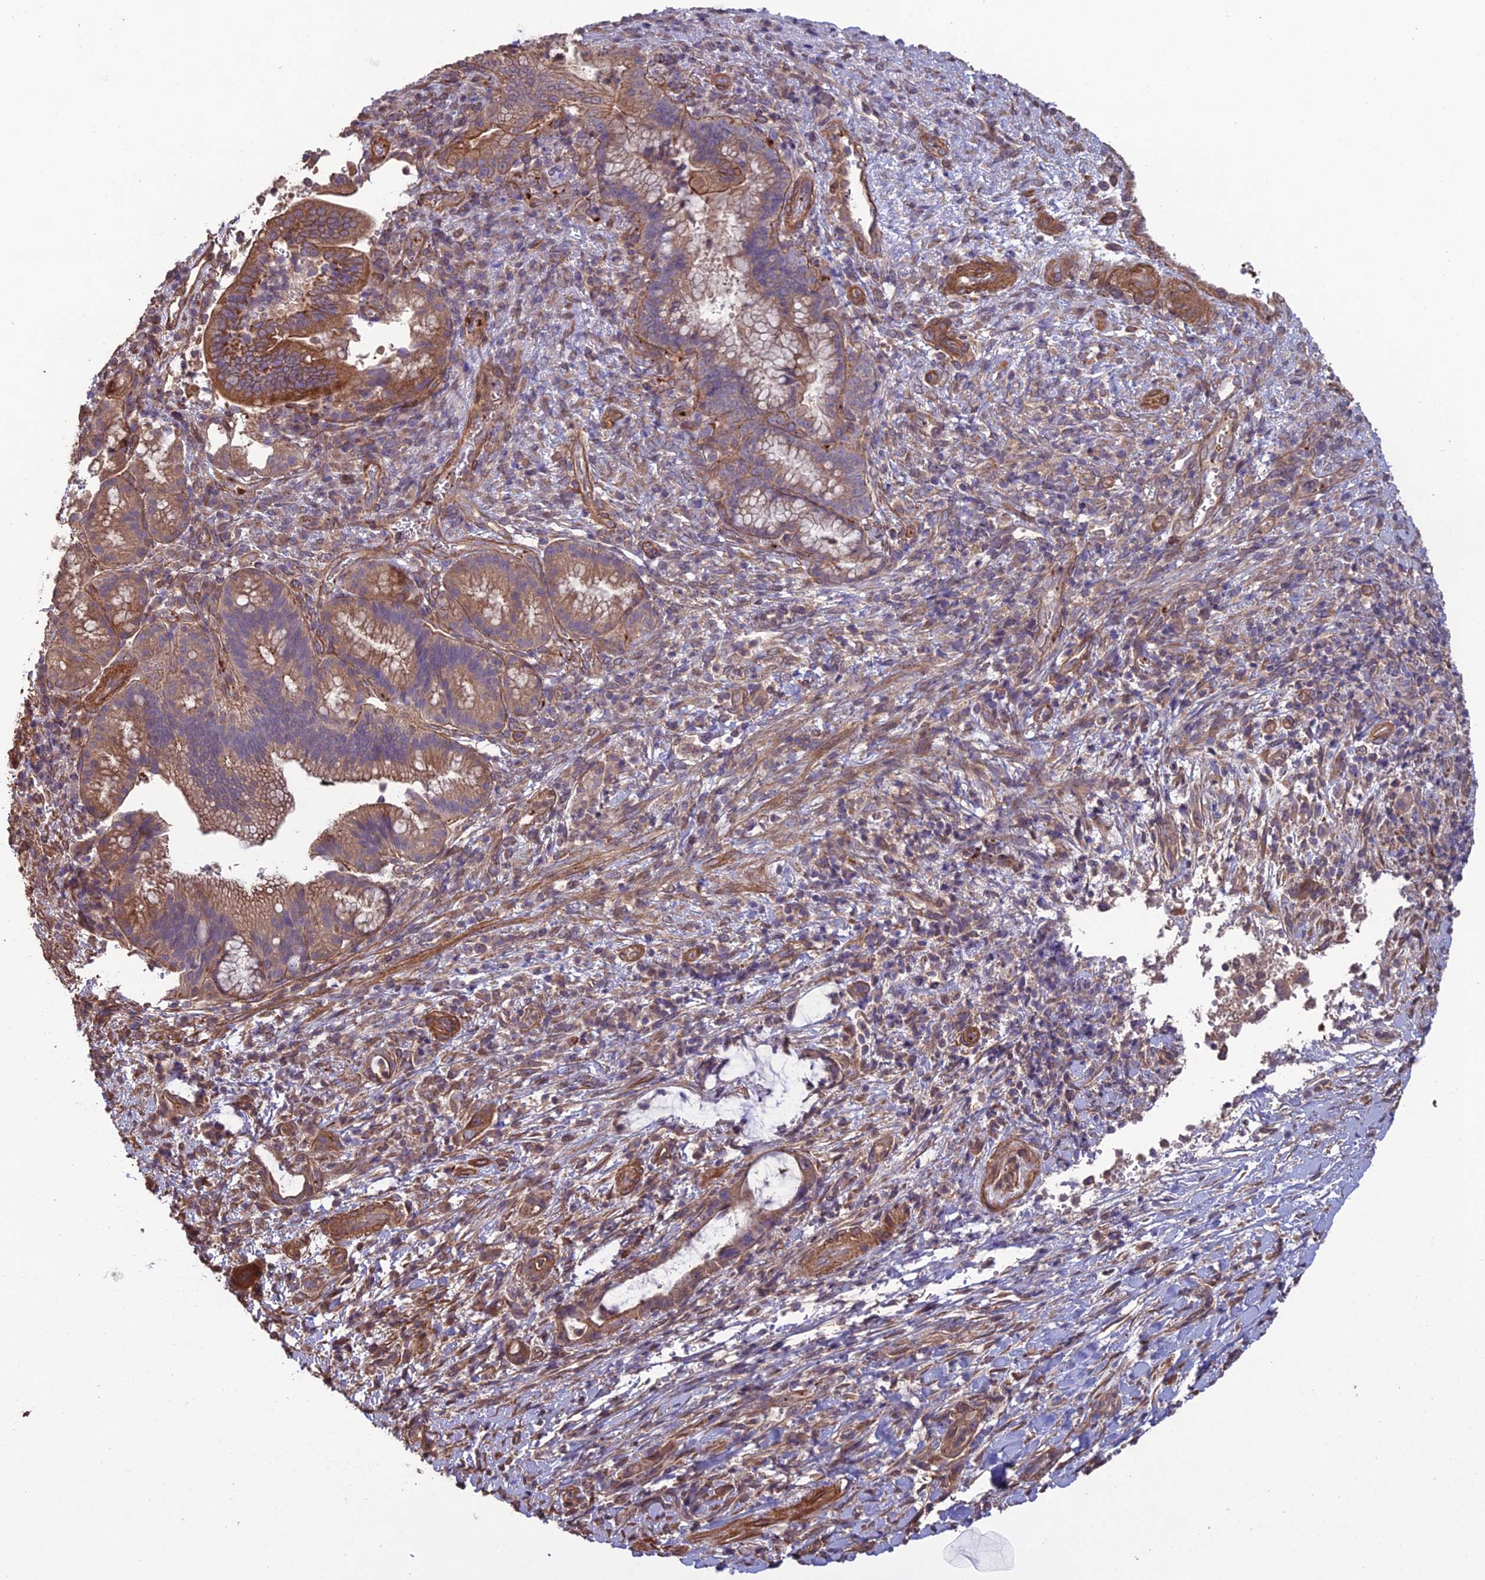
{"staining": {"intensity": "moderate", "quantity": "25%-75%", "location": "cytoplasmic/membranous"}, "tissue": "pancreatic cancer", "cell_type": "Tumor cells", "image_type": "cancer", "snomed": [{"axis": "morphology", "description": "Normal tissue, NOS"}, {"axis": "morphology", "description": "Adenocarcinoma, NOS"}, {"axis": "topography", "description": "Pancreas"}], "caption": "Immunohistochemical staining of human pancreatic cancer (adenocarcinoma) demonstrates medium levels of moderate cytoplasmic/membranous staining in about 25%-75% of tumor cells.", "gene": "ATP6V0A2", "patient": {"sex": "female", "age": 55}}